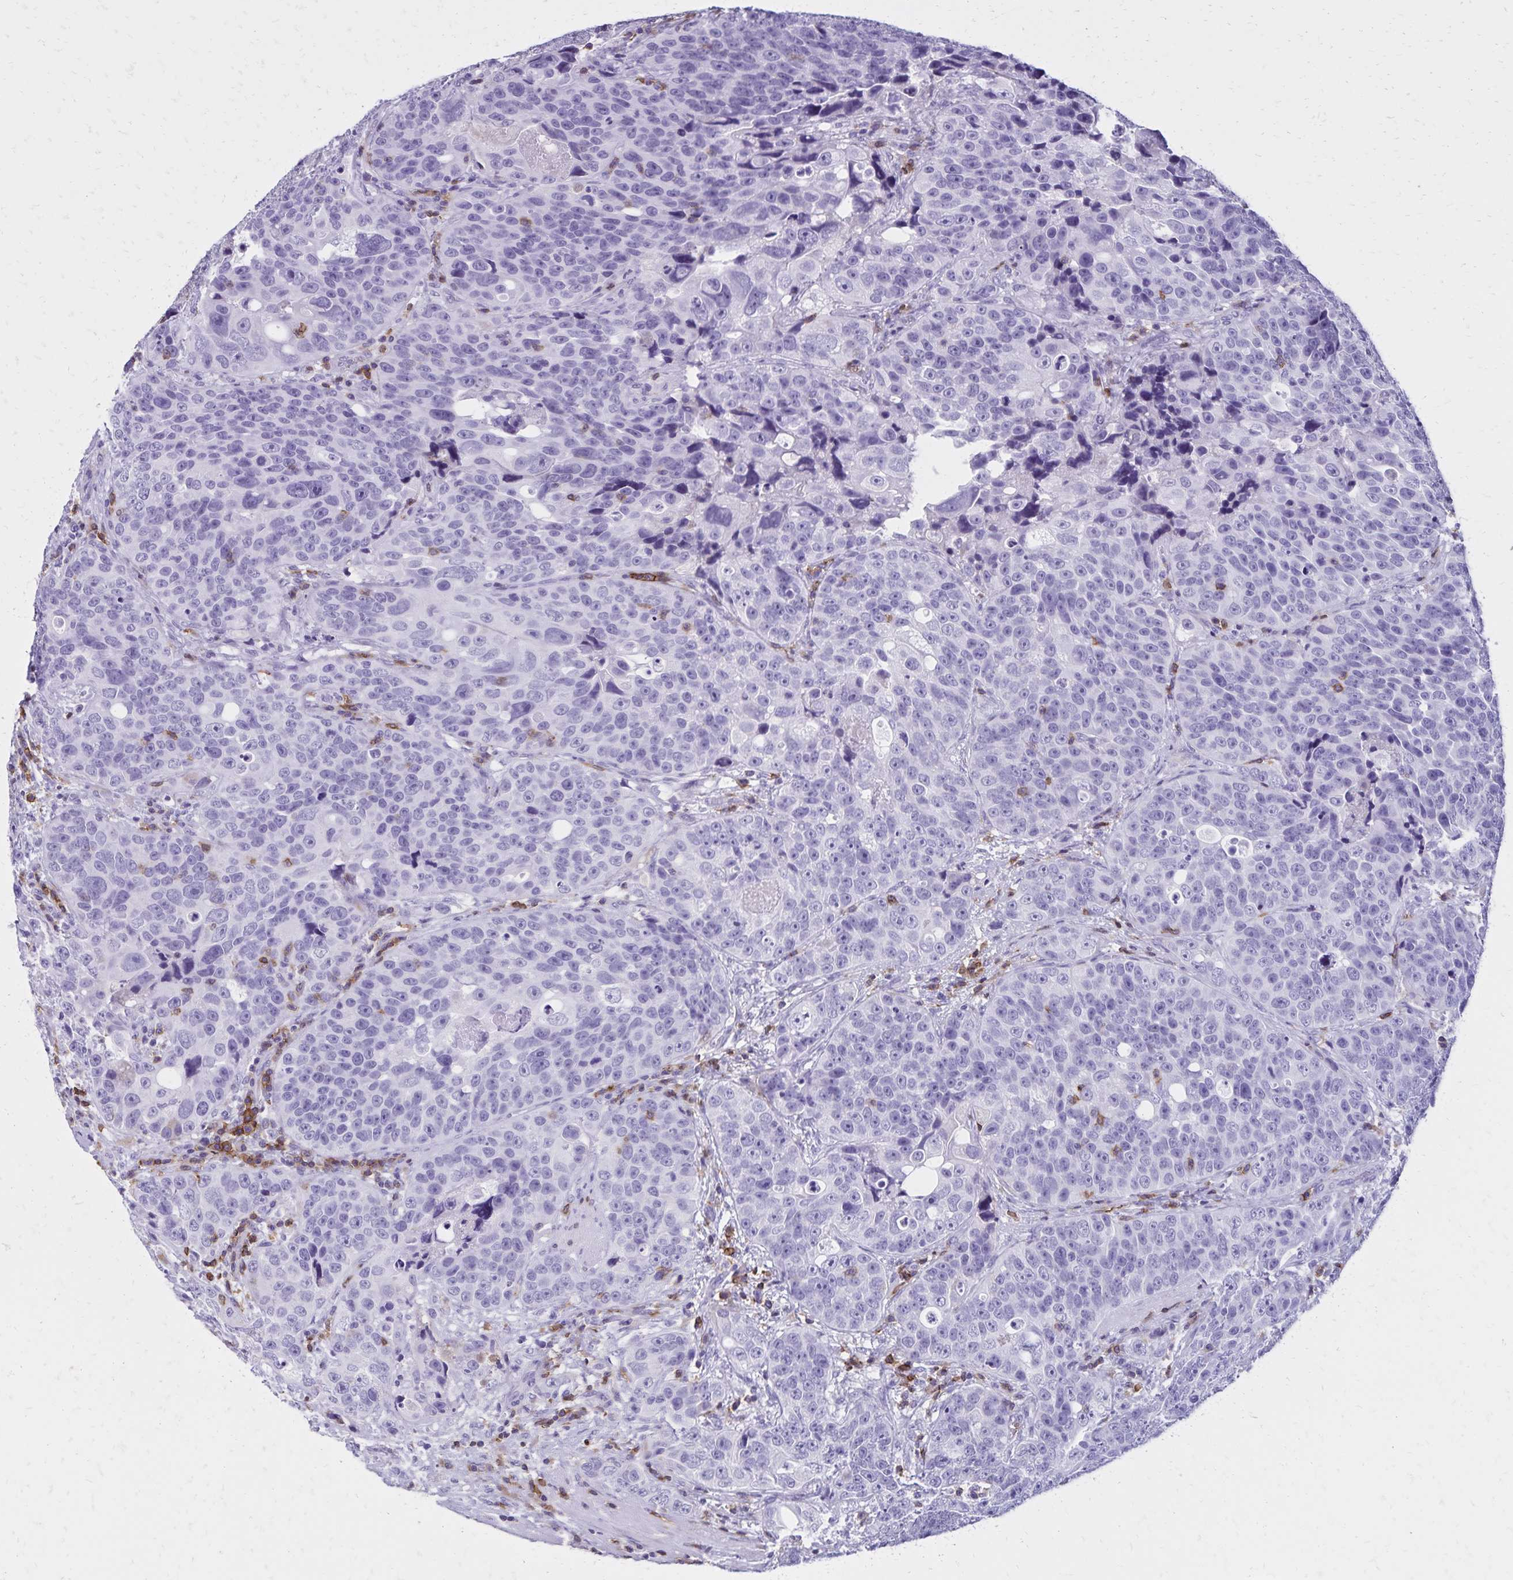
{"staining": {"intensity": "negative", "quantity": "none", "location": "none"}, "tissue": "urothelial cancer", "cell_type": "Tumor cells", "image_type": "cancer", "snomed": [{"axis": "morphology", "description": "Urothelial carcinoma, NOS"}, {"axis": "topography", "description": "Urinary bladder"}], "caption": "A photomicrograph of transitional cell carcinoma stained for a protein demonstrates no brown staining in tumor cells.", "gene": "CD27", "patient": {"sex": "male", "age": 52}}